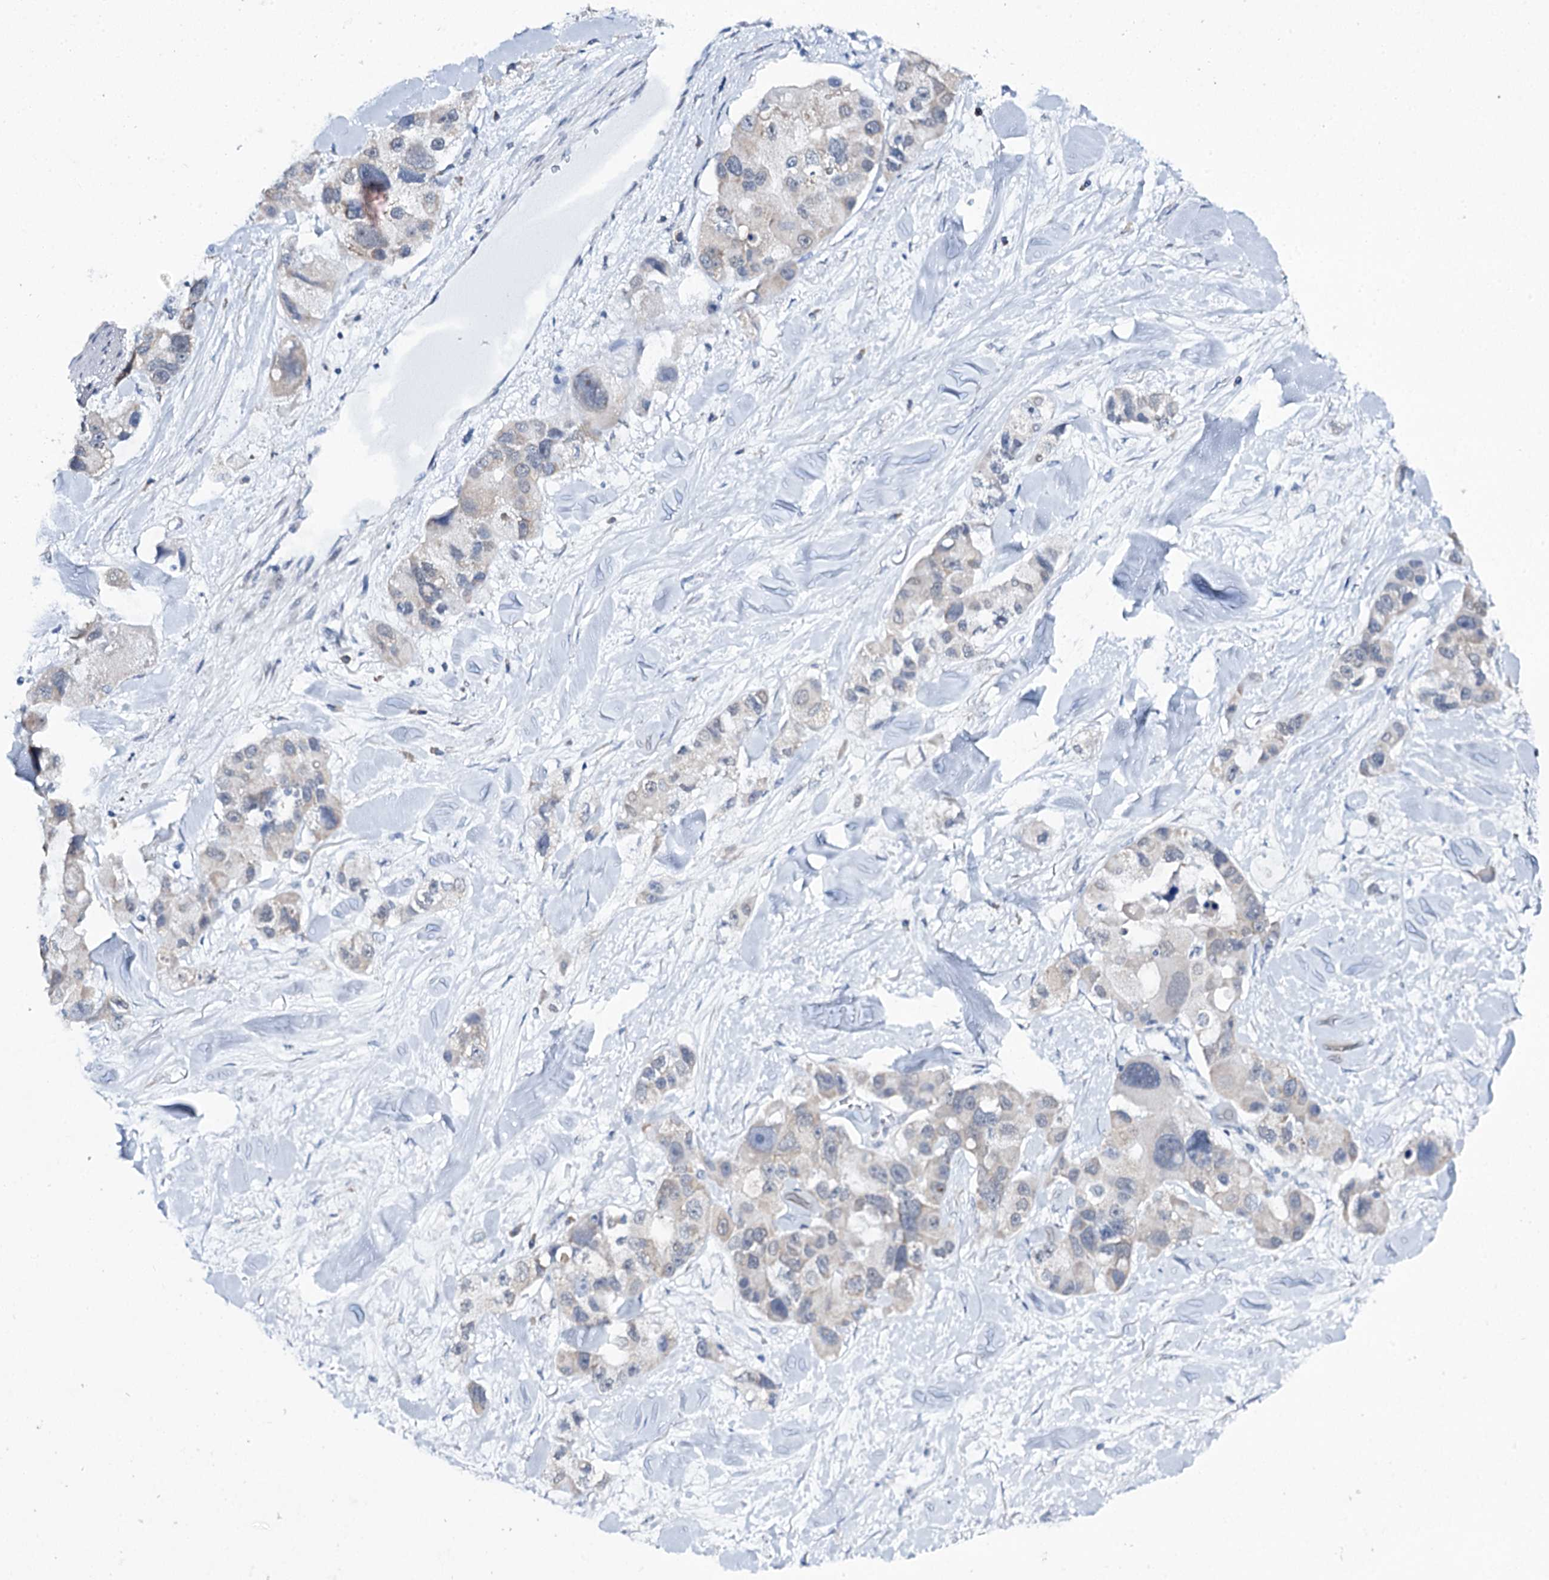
{"staining": {"intensity": "negative", "quantity": "none", "location": "none"}, "tissue": "lung cancer", "cell_type": "Tumor cells", "image_type": "cancer", "snomed": [{"axis": "morphology", "description": "Adenocarcinoma, NOS"}, {"axis": "topography", "description": "Lung"}], "caption": "Lung cancer was stained to show a protein in brown. There is no significant staining in tumor cells.", "gene": "SPATS2", "patient": {"sex": "female", "age": 54}}